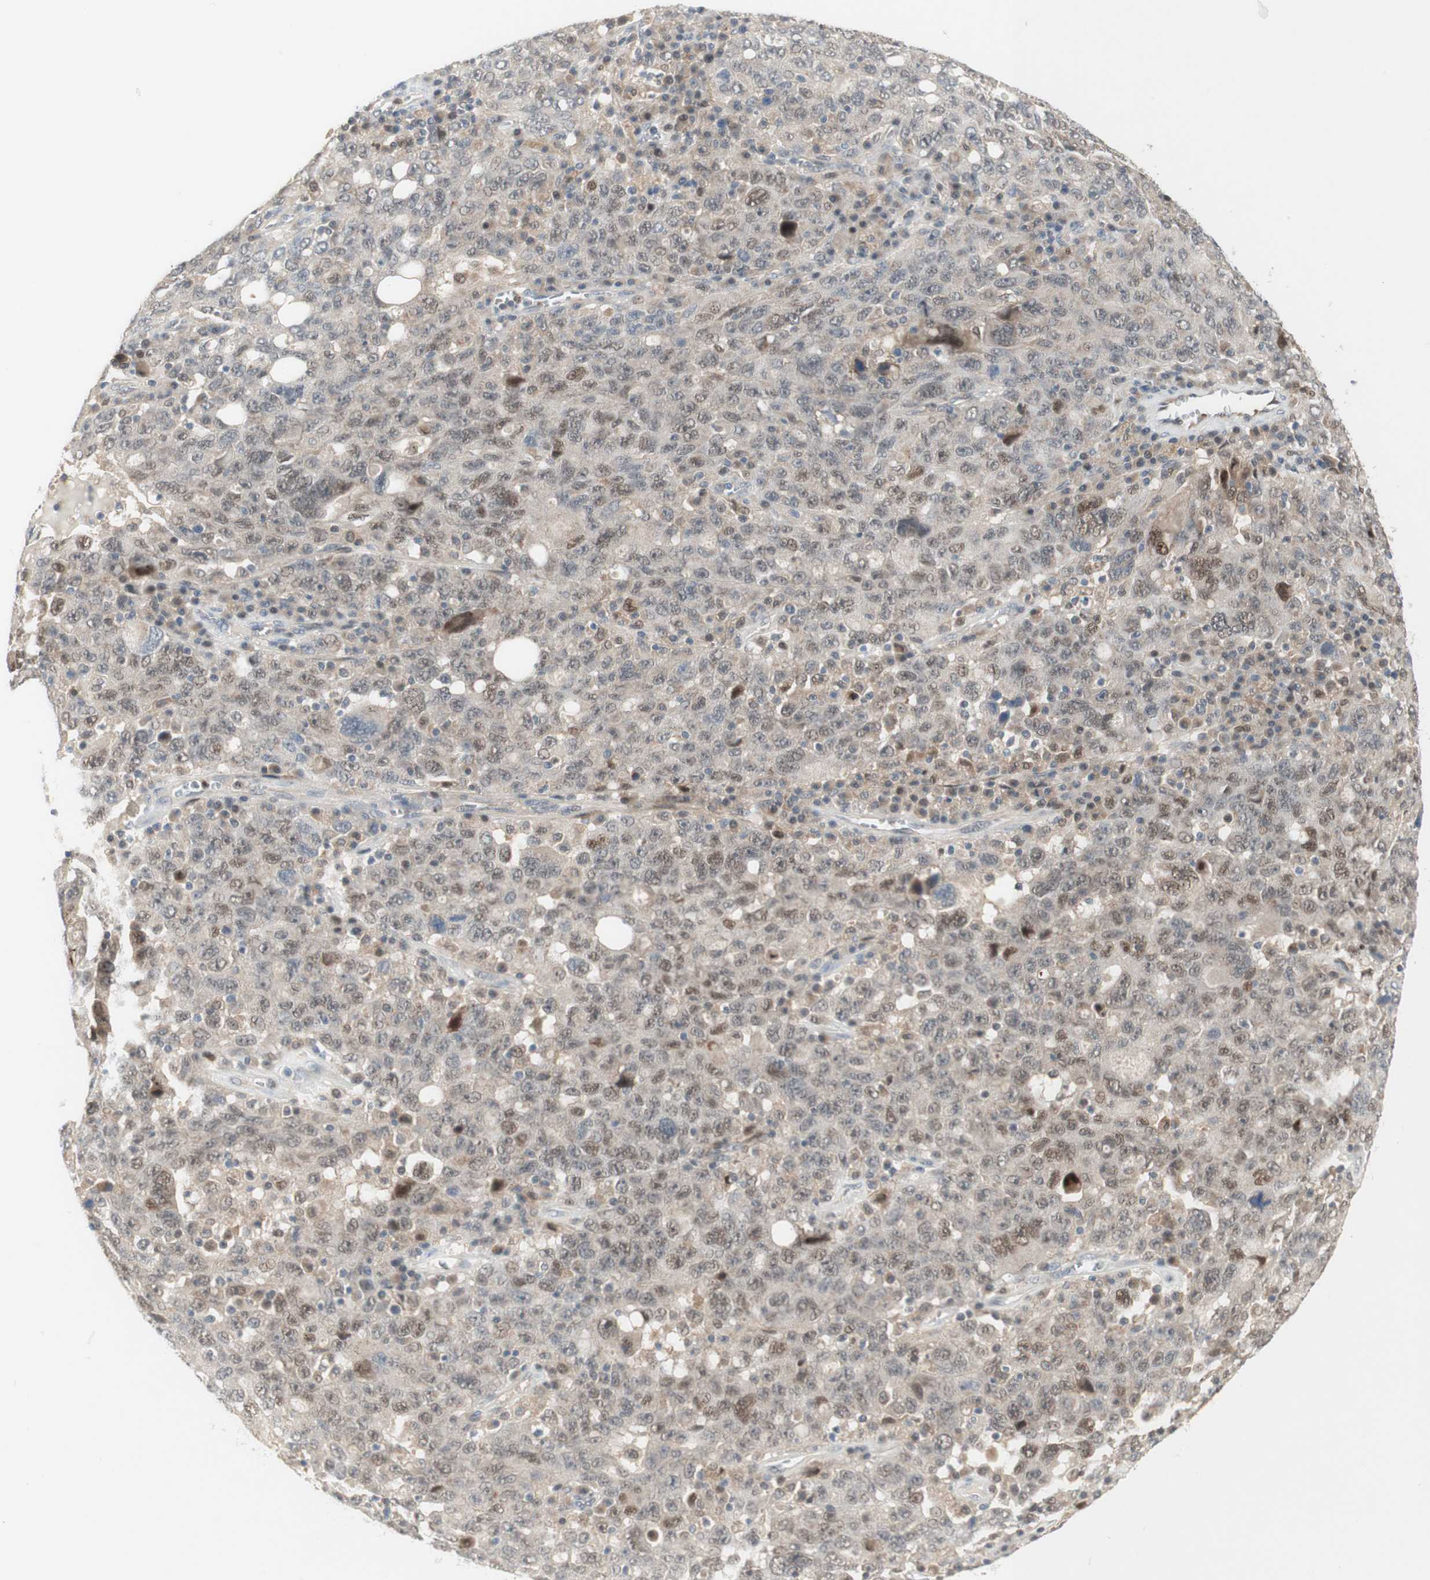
{"staining": {"intensity": "weak", "quantity": "25%-75%", "location": "nuclear"}, "tissue": "ovarian cancer", "cell_type": "Tumor cells", "image_type": "cancer", "snomed": [{"axis": "morphology", "description": "Carcinoma, endometroid"}, {"axis": "topography", "description": "Ovary"}], "caption": "Immunohistochemistry (IHC) of human ovarian endometroid carcinoma displays low levels of weak nuclear expression in approximately 25%-75% of tumor cells. (Stains: DAB (3,3'-diaminobenzidine) in brown, nuclei in blue, Microscopy: brightfield microscopy at high magnification).", "gene": "RFNG", "patient": {"sex": "female", "age": 62}}